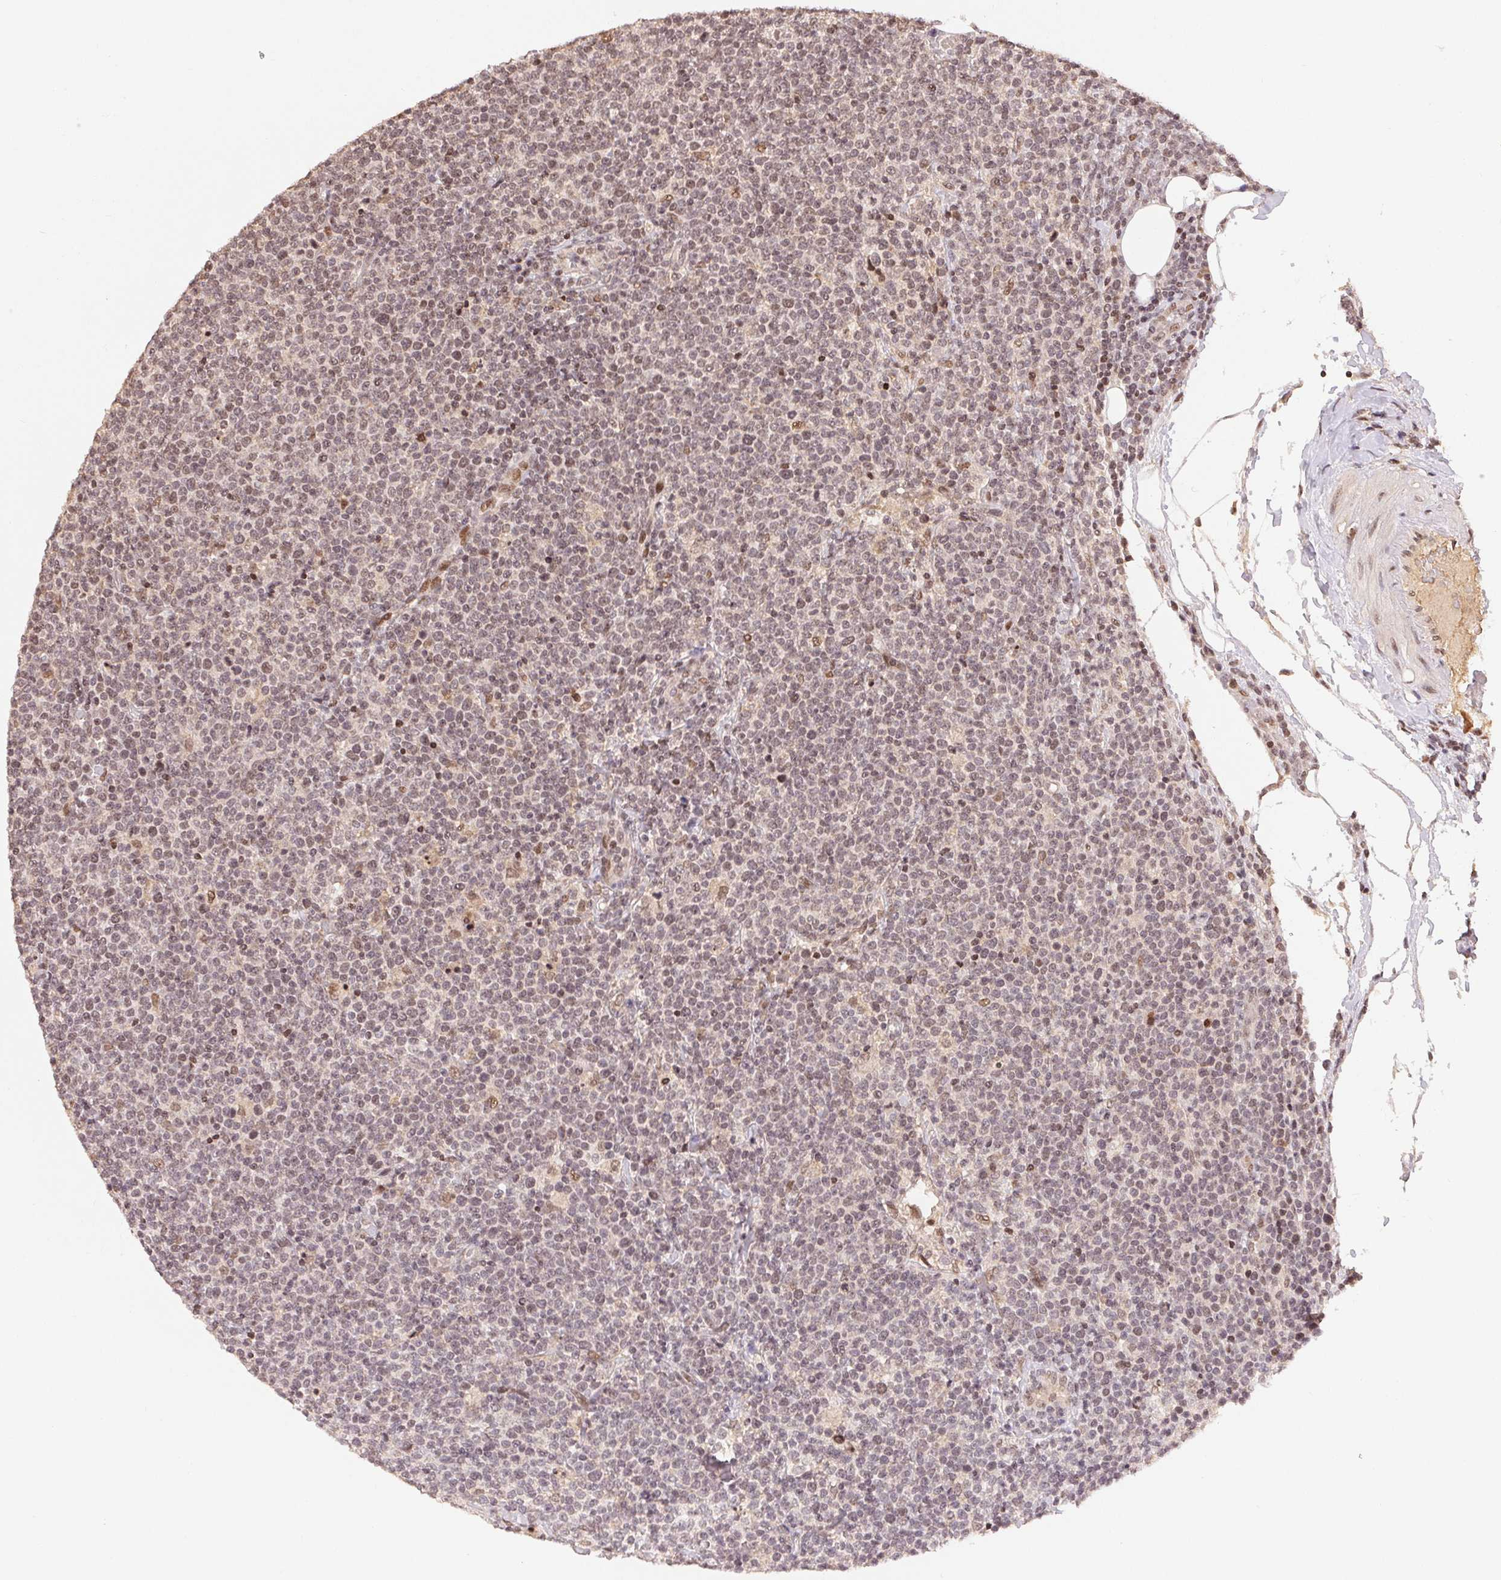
{"staining": {"intensity": "moderate", "quantity": ">75%", "location": "nuclear"}, "tissue": "lymphoma", "cell_type": "Tumor cells", "image_type": "cancer", "snomed": [{"axis": "morphology", "description": "Malignant lymphoma, non-Hodgkin's type, High grade"}, {"axis": "topography", "description": "Lymph node"}], "caption": "Malignant lymphoma, non-Hodgkin's type (high-grade) was stained to show a protein in brown. There is medium levels of moderate nuclear staining in approximately >75% of tumor cells. Nuclei are stained in blue.", "gene": "MAPKAPK2", "patient": {"sex": "male", "age": 61}}